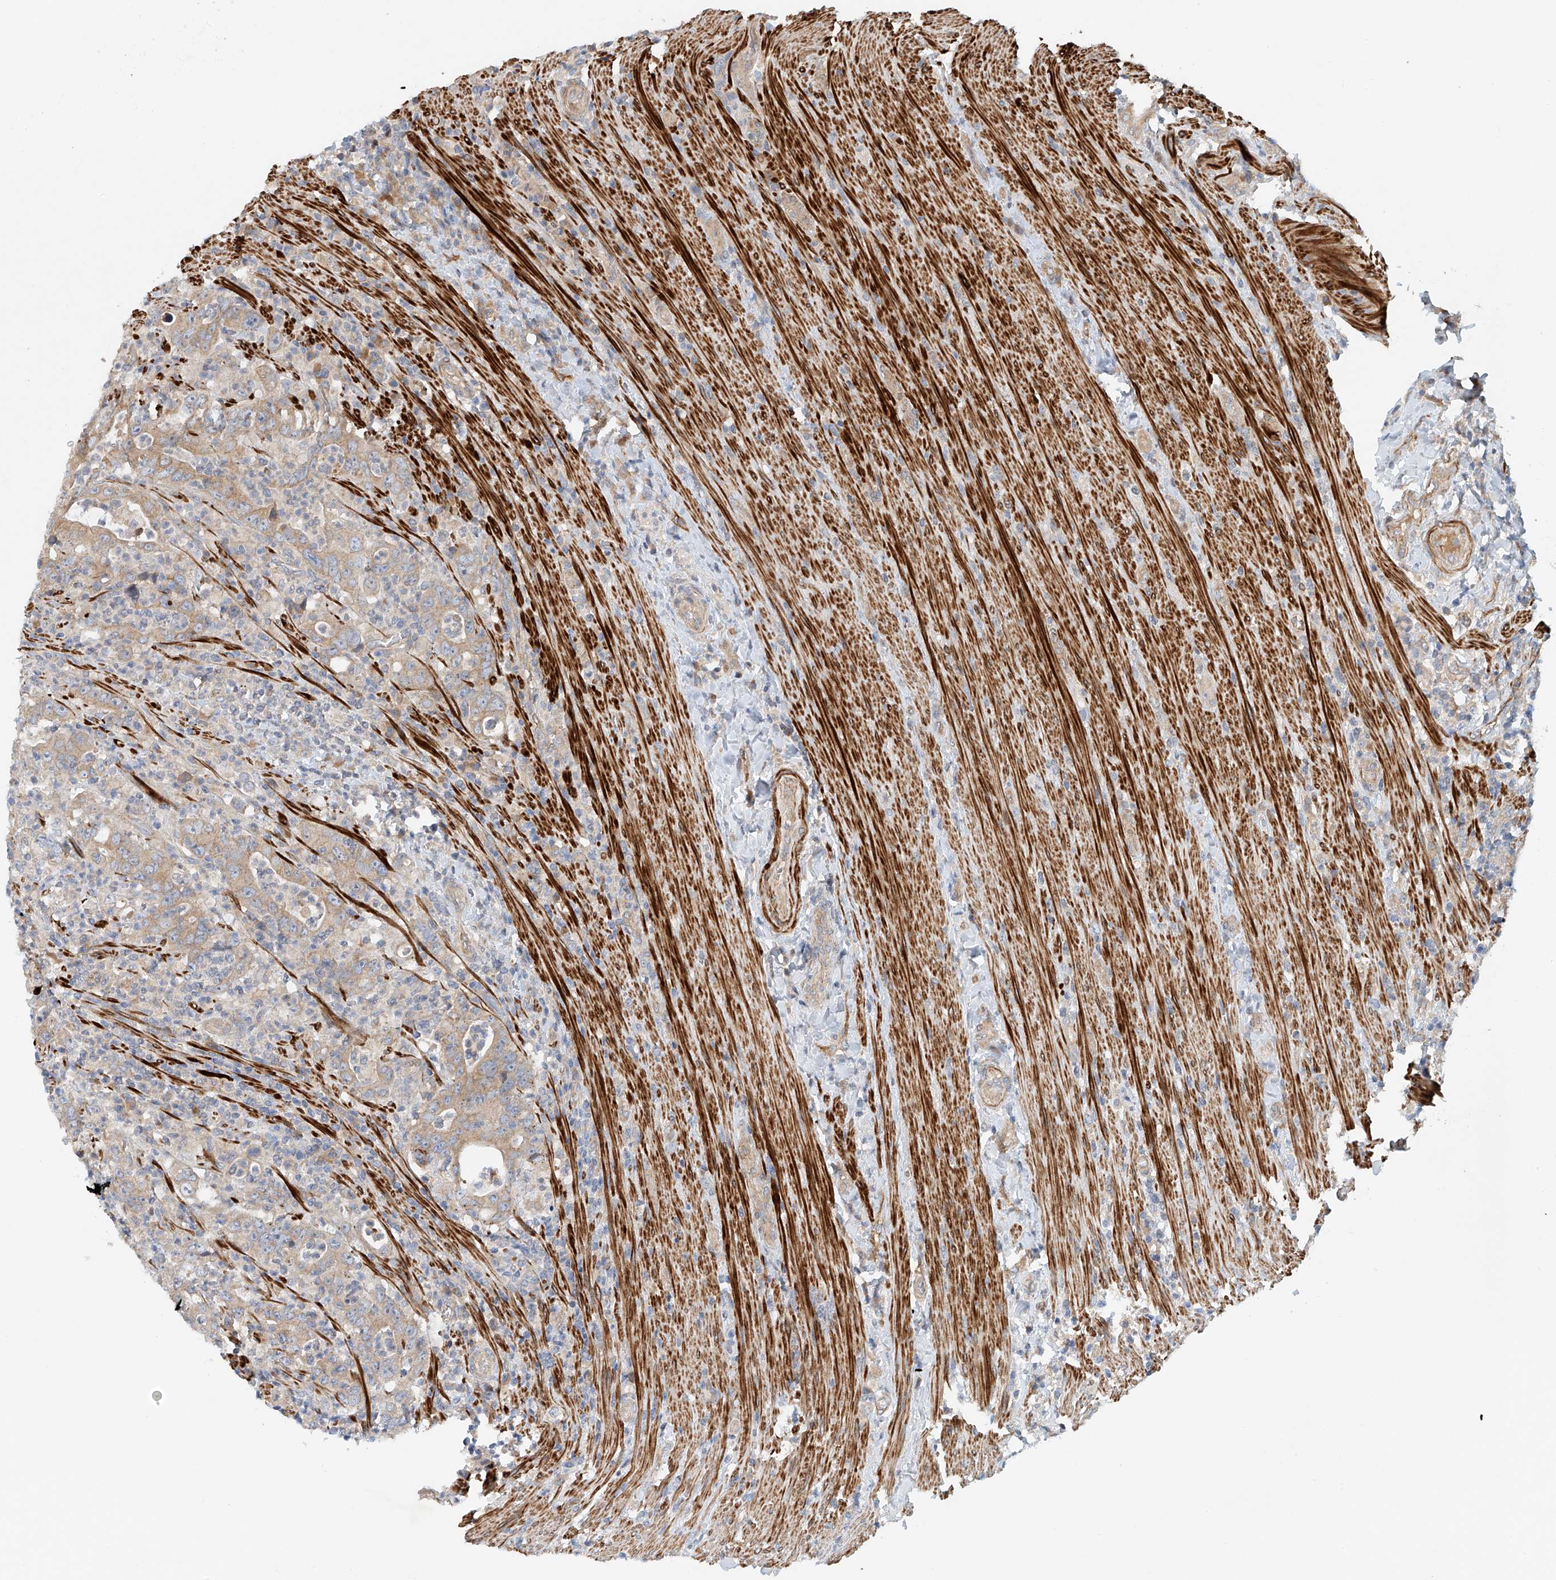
{"staining": {"intensity": "moderate", "quantity": "25%-75%", "location": "cytoplasmic/membranous"}, "tissue": "colorectal cancer", "cell_type": "Tumor cells", "image_type": "cancer", "snomed": [{"axis": "morphology", "description": "Adenocarcinoma, NOS"}, {"axis": "topography", "description": "Colon"}], "caption": "Moderate cytoplasmic/membranous protein expression is seen in approximately 25%-75% of tumor cells in adenocarcinoma (colorectal). Nuclei are stained in blue.", "gene": "LYRM9", "patient": {"sex": "female", "age": 75}}